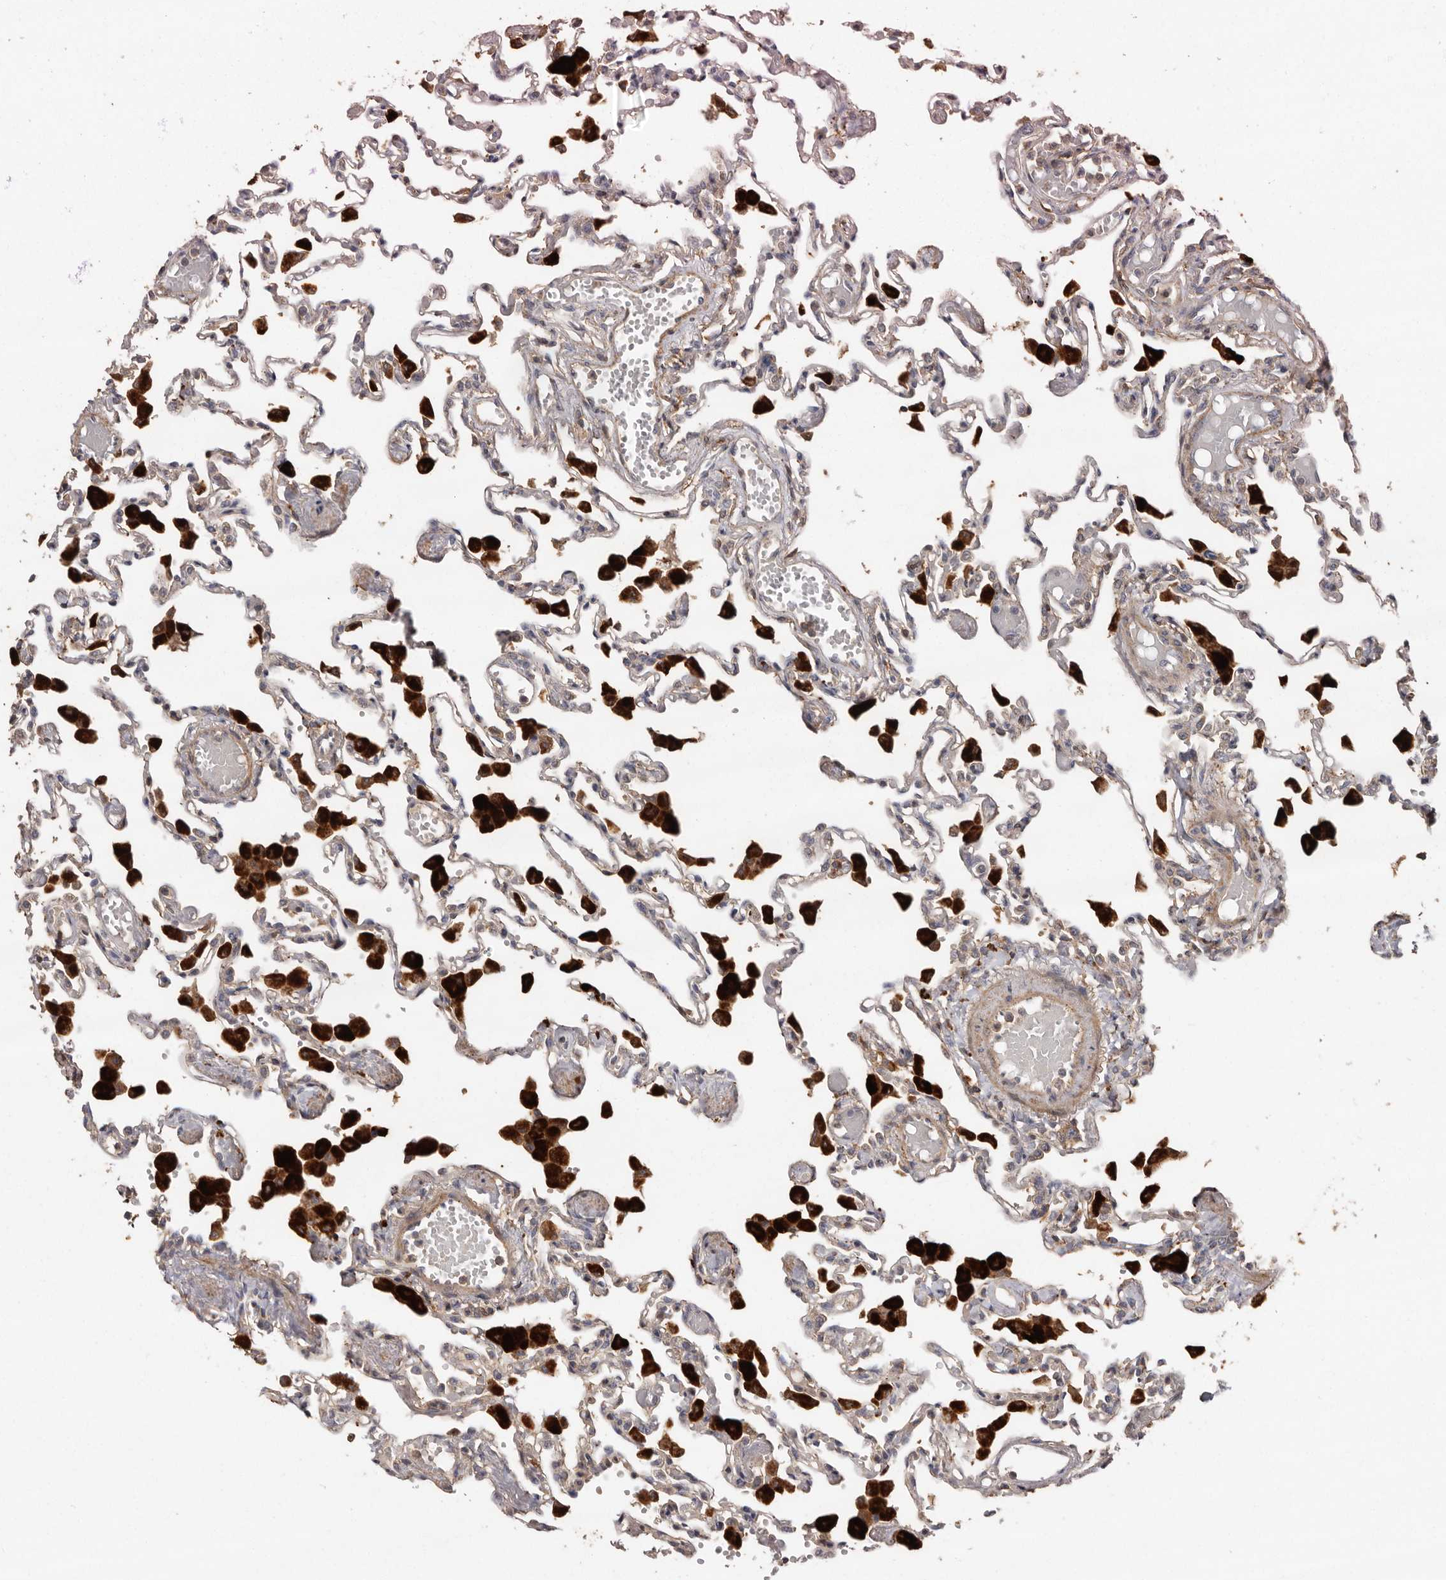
{"staining": {"intensity": "weak", "quantity": "<25%", "location": "cytoplasmic/membranous"}, "tissue": "lung", "cell_type": "Alveolar cells", "image_type": "normal", "snomed": [{"axis": "morphology", "description": "Normal tissue, NOS"}, {"axis": "topography", "description": "Bronchus"}, {"axis": "topography", "description": "Lung"}], "caption": "Immunohistochemistry micrograph of normal human lung stained for a protein (brown), which demonstrates no expression in alveolar cells.", "gene": "RWDD1", "patient": {"sex": "female", "age": 49}}